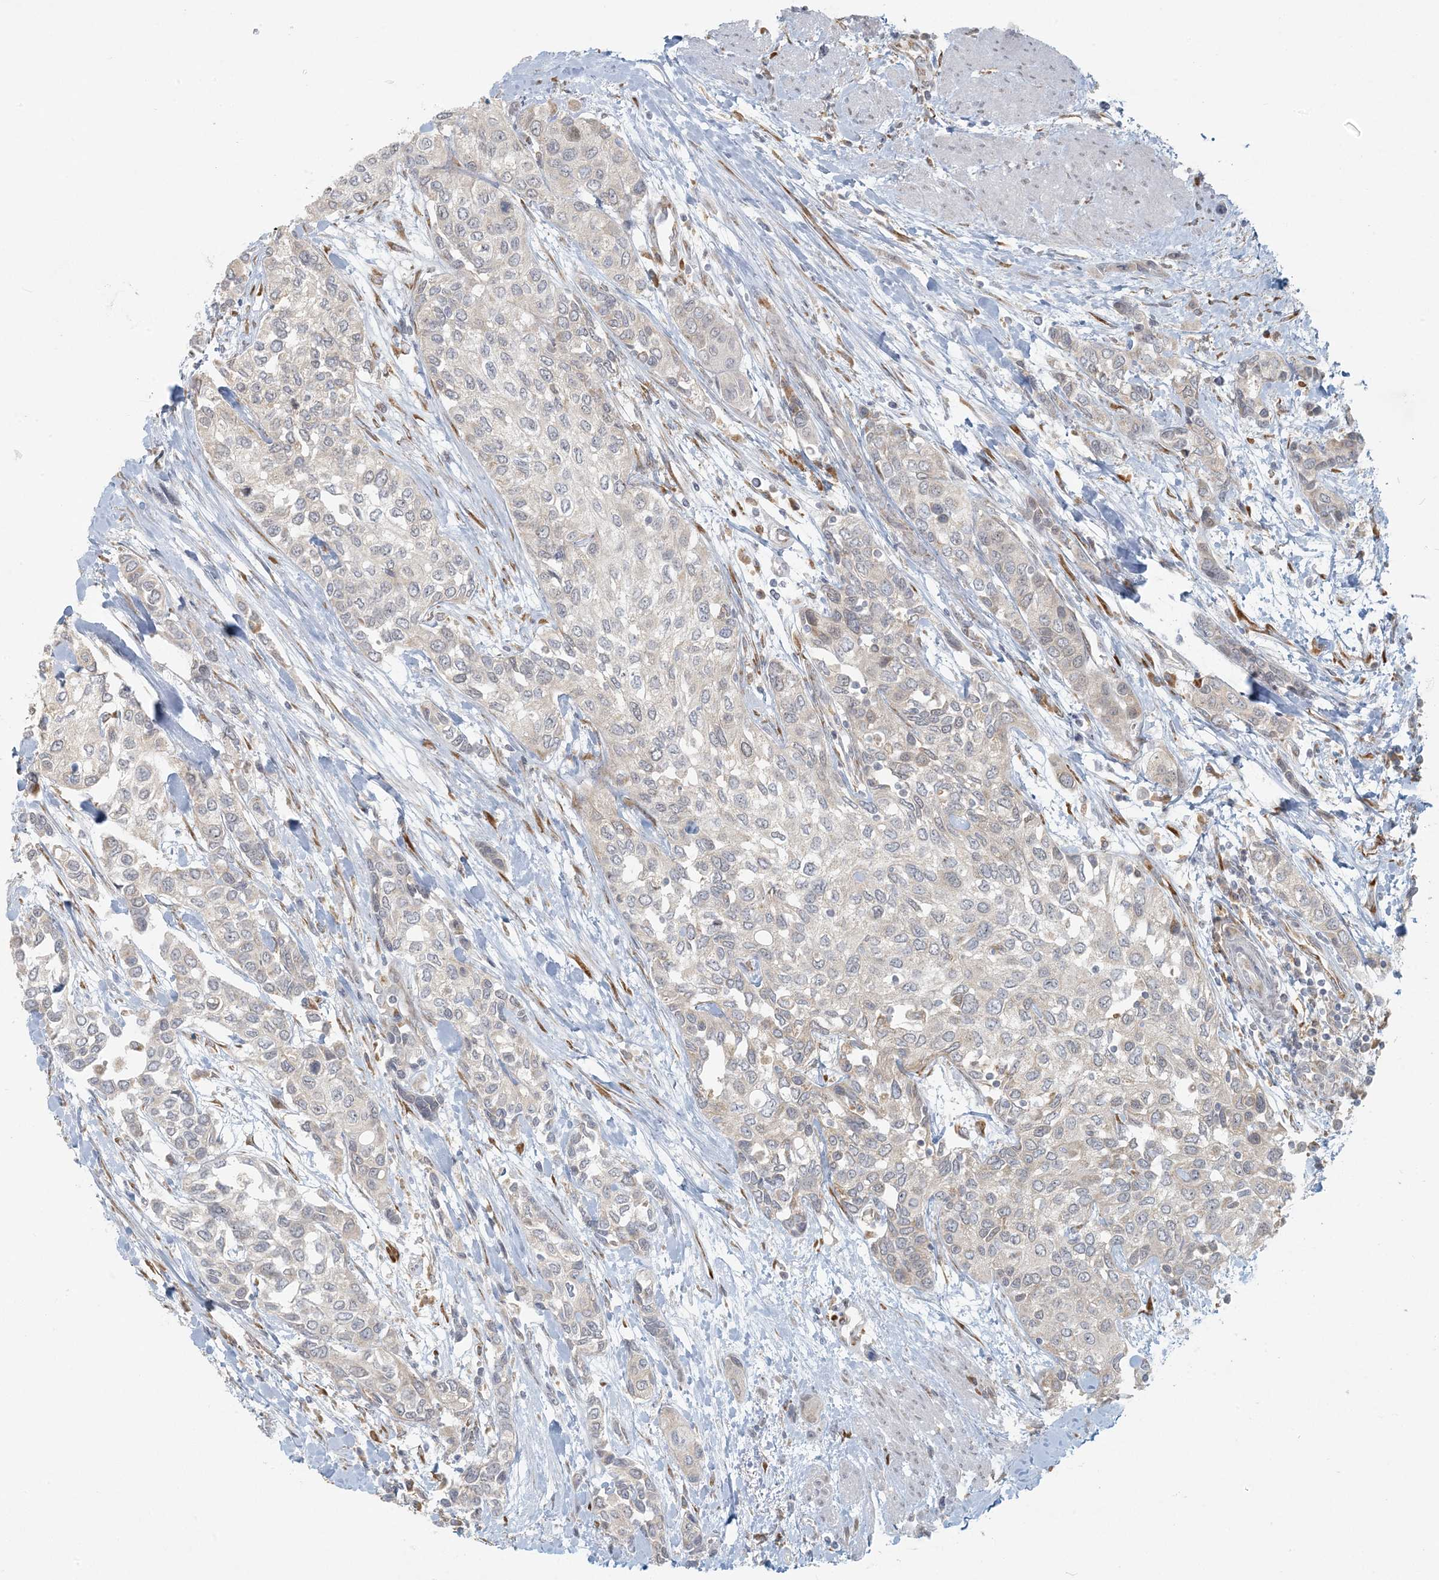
{"staining": {"intensity": "negative", "quantity": "none", "location": "none"}, "tissue": "urothelial cancer", "cell_type": "Tumor cells", "image_type": "cancer", "snomed": [{"axis": "morphology", "description": "Normal tissue, NOS"}, {"axis": "morphology", "description": "Urothelial carcinoma, High grade"}, {"axis": "topography", "description": "Vascular tissue"}, {"axis": "topography", "description": "Urinary bladder"}], "caption": "Immunohistochemistry (IHC) of urothelial carcinoma (high-grade) demonstrates no staining in tumor cells.", "gene": "HACL1", "patient": {"sex": "female", "age": 56}}